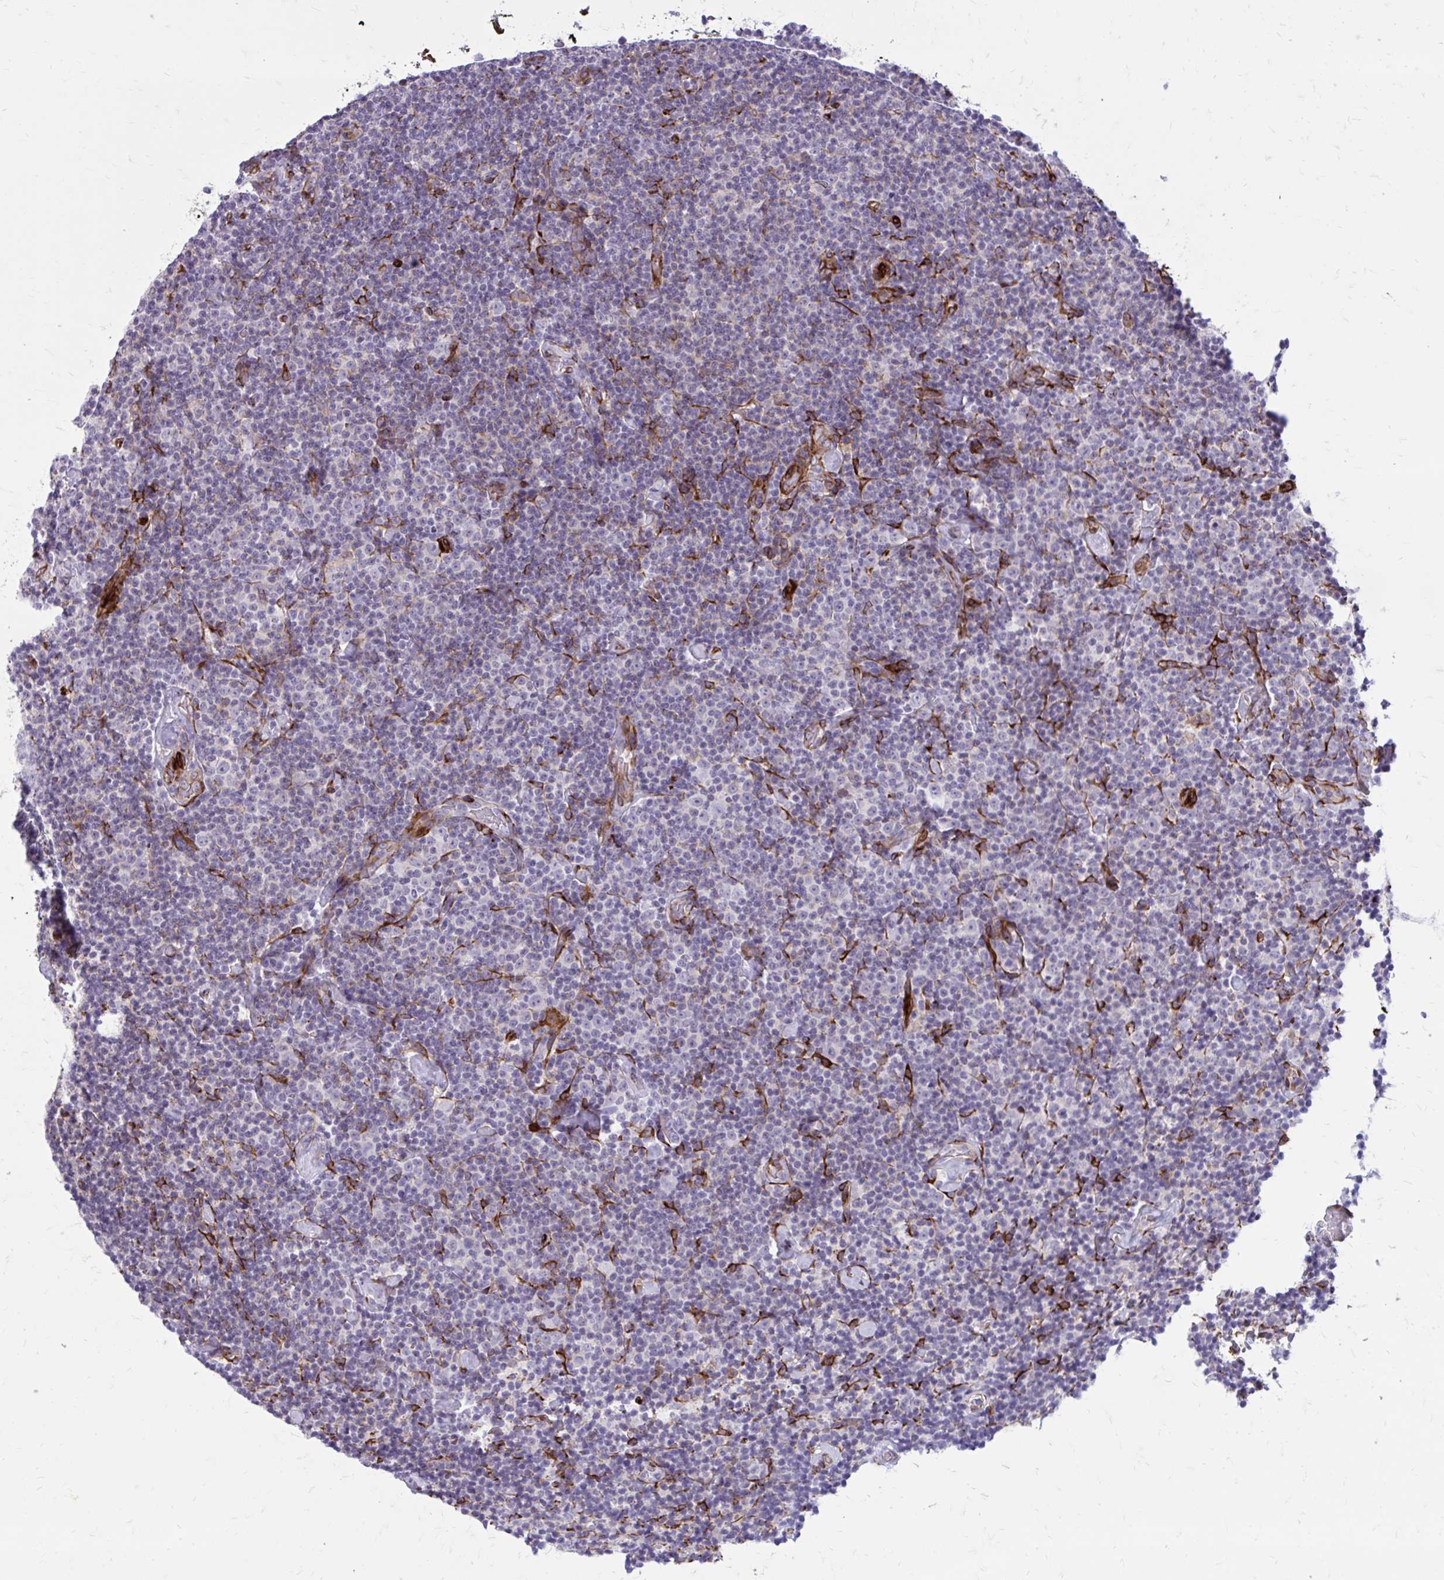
{"staining": {"intensity": "negative", "quantity": "none", "location": "none"}, "tissue": "lymphoma", "cell_type": "Tumor cells", "image_type": "cancer", "snomed": [{"axis": "morphology", "description": "Malignant lymphoma, non-Hodgkin's type, Low grade"}, {"axis": "topography", "description": "Lymph node"}], "caption": "Immunohistochemistry (IHC) histopathology image of human low-grade malignant lymphoma, non-Hodgkin's type stained for a protein (brown), which shows no staining in tumor cells. (Brightfield microscopy of DAB (3,3'-diaminobenzidine) immunohistochemistry at high magnification).", "gene": "BEND5", "patient": {"sex": "male", "age": 81}}